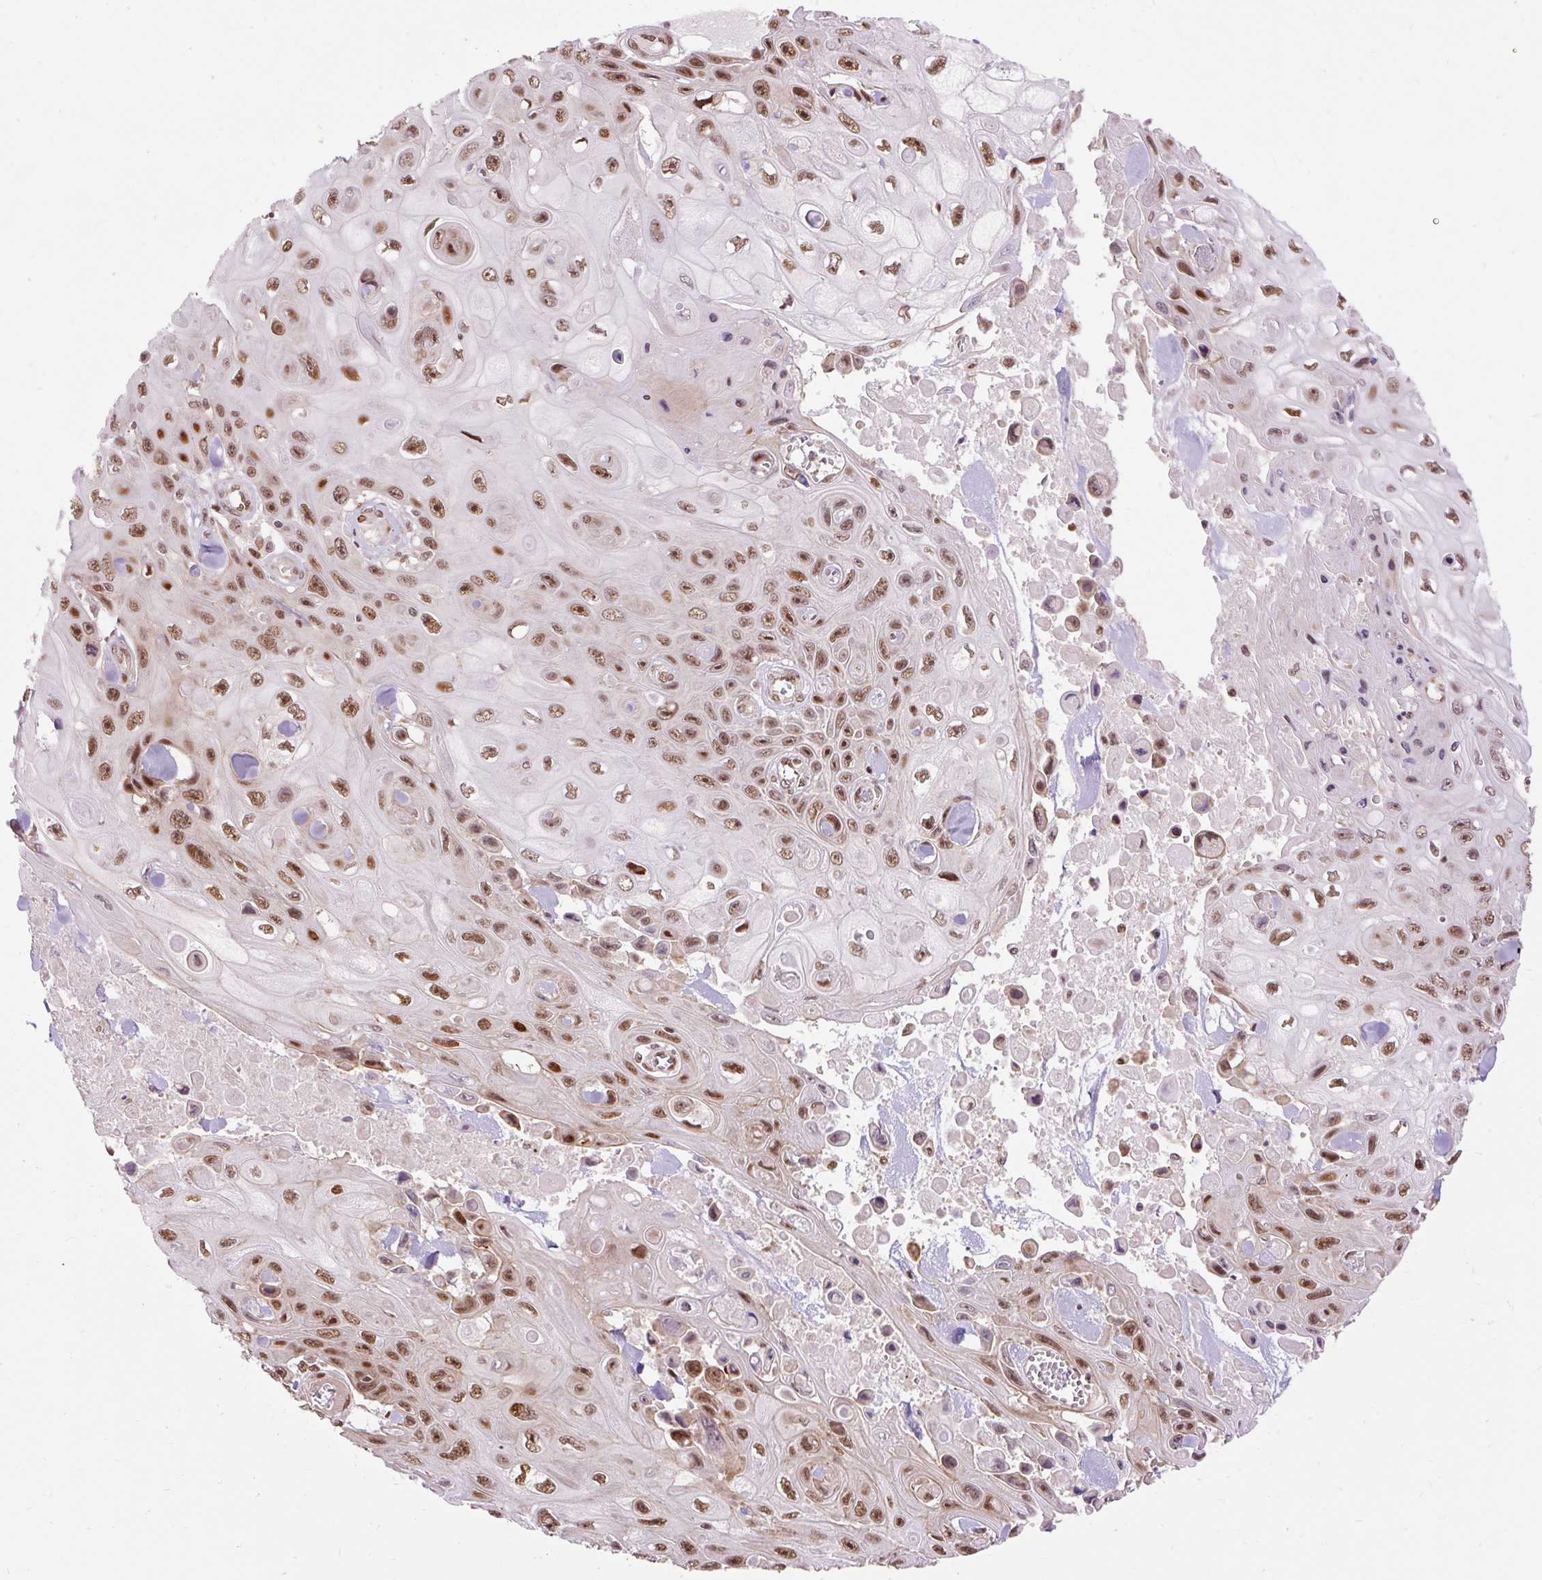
{"staining": {"intensity": "moderate", "quantity": ">75%", "location": "nuclear"}, "tissue": "skin cancer", "cell_type": "Tumor cells", "image_type": "cancer", "snomed": [{"axis": "morphology", "description": "Squamous cell carcinoma, NOS"}, {"axis": "topography", "description": "Skin"}], "caption": "A medium amount of moderate nuclear positivity is identified in about >75% of tumor cells in skin cancer tissue.", "gene": "MECOM", "patient": {"sex": "male", "age": 82}}